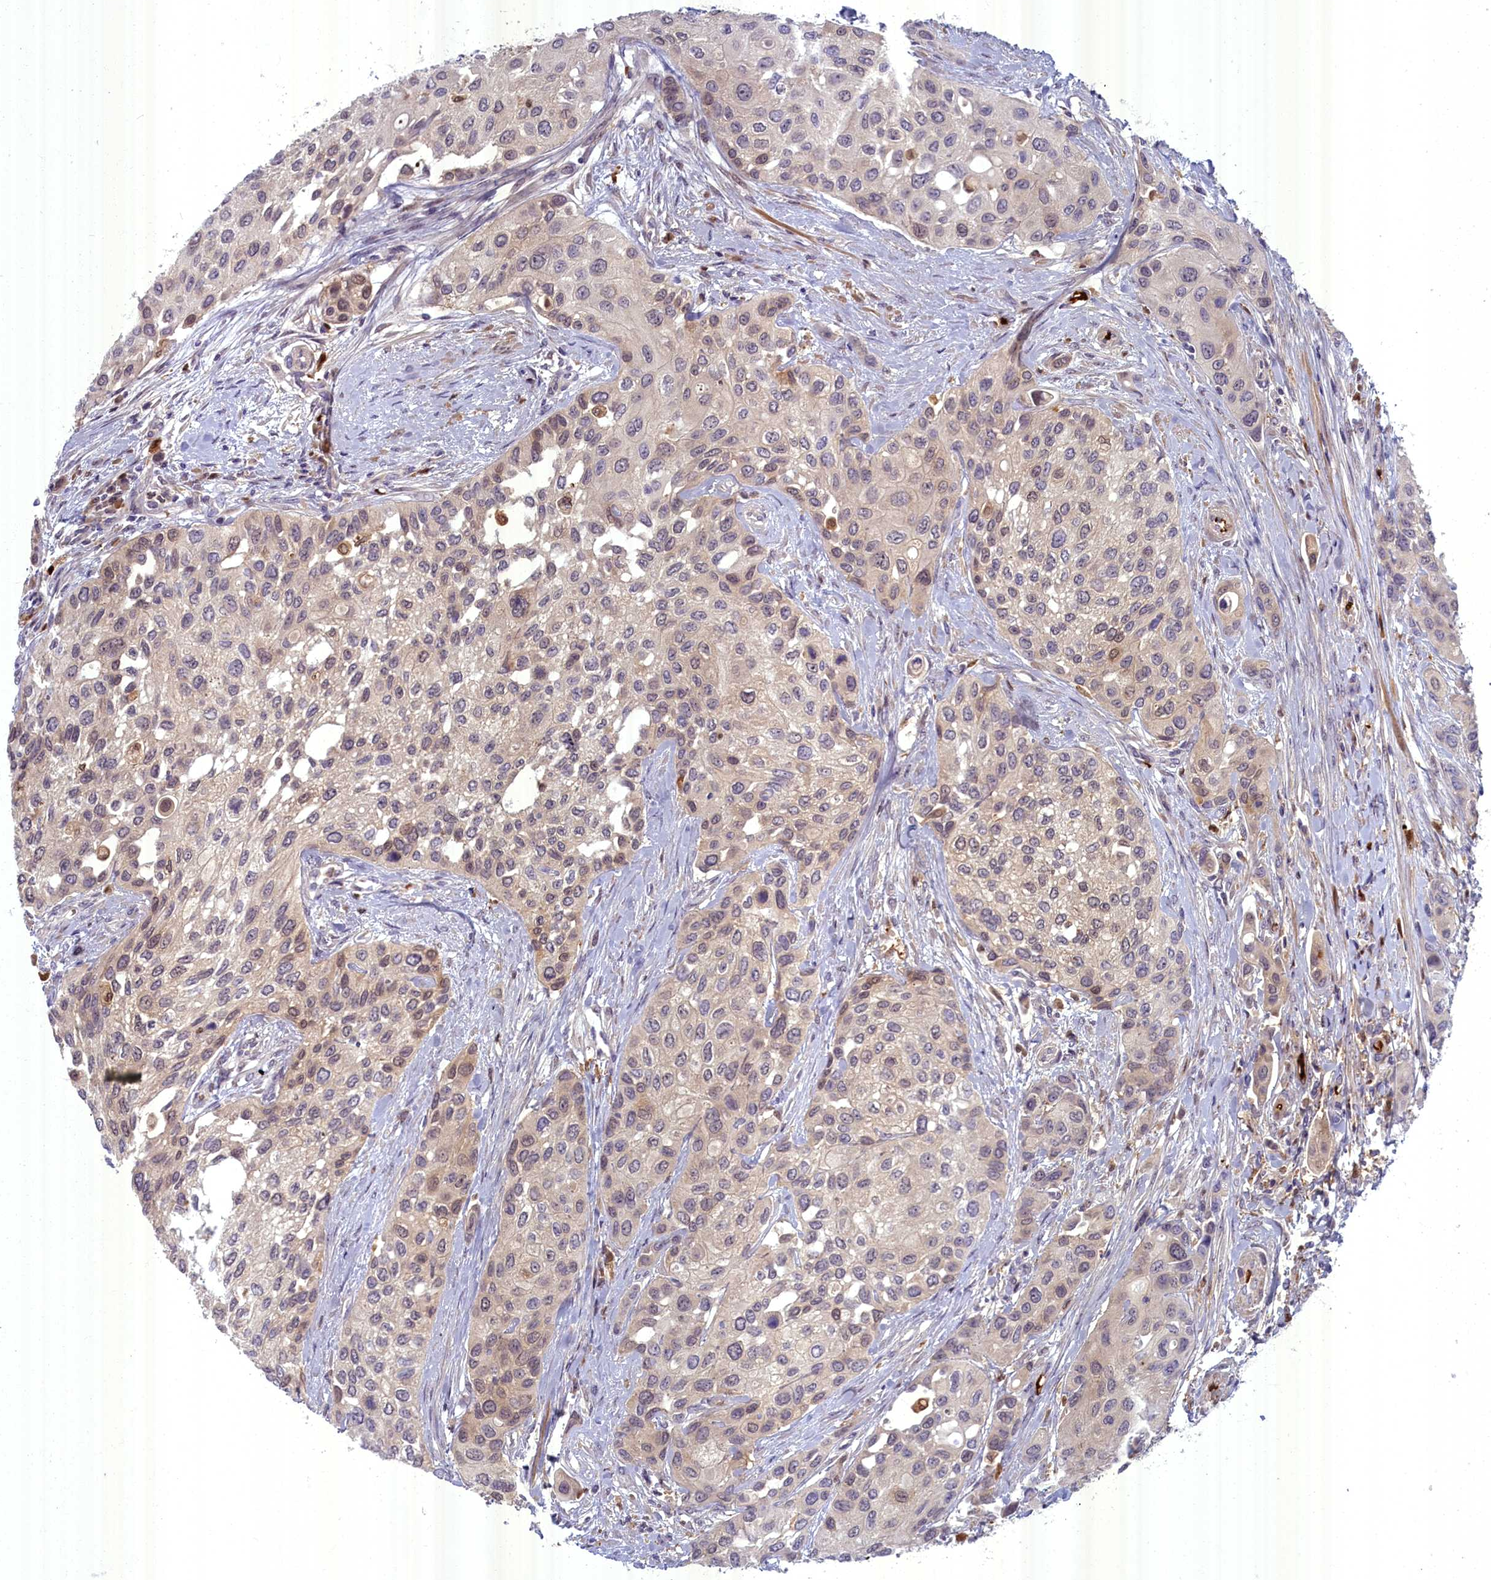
{"staining": {"intensity": "negative", "quantity": "none", "location": "none"}, "tissue": "urothelial cancer", "cell_type": "Tumor cells", "image_type": "cancer", "snomed": [{"axis": "morphology", "description": "Normal tissue, NOS"}, {"axis": "morphology", "description": "Urothelial carcinoma, High grade"}, {"axis": "topography", "description": "Vascular tissue"}, {"axis": "topography", "description": "Urinary bladder"}], "caption": "High-grade urothelial carcinoma was stained to show a protein in brown. There is no significant expression in tumor cells.", "gene": "BLVRB", "patient": {"sex": "female", "age": 56}}